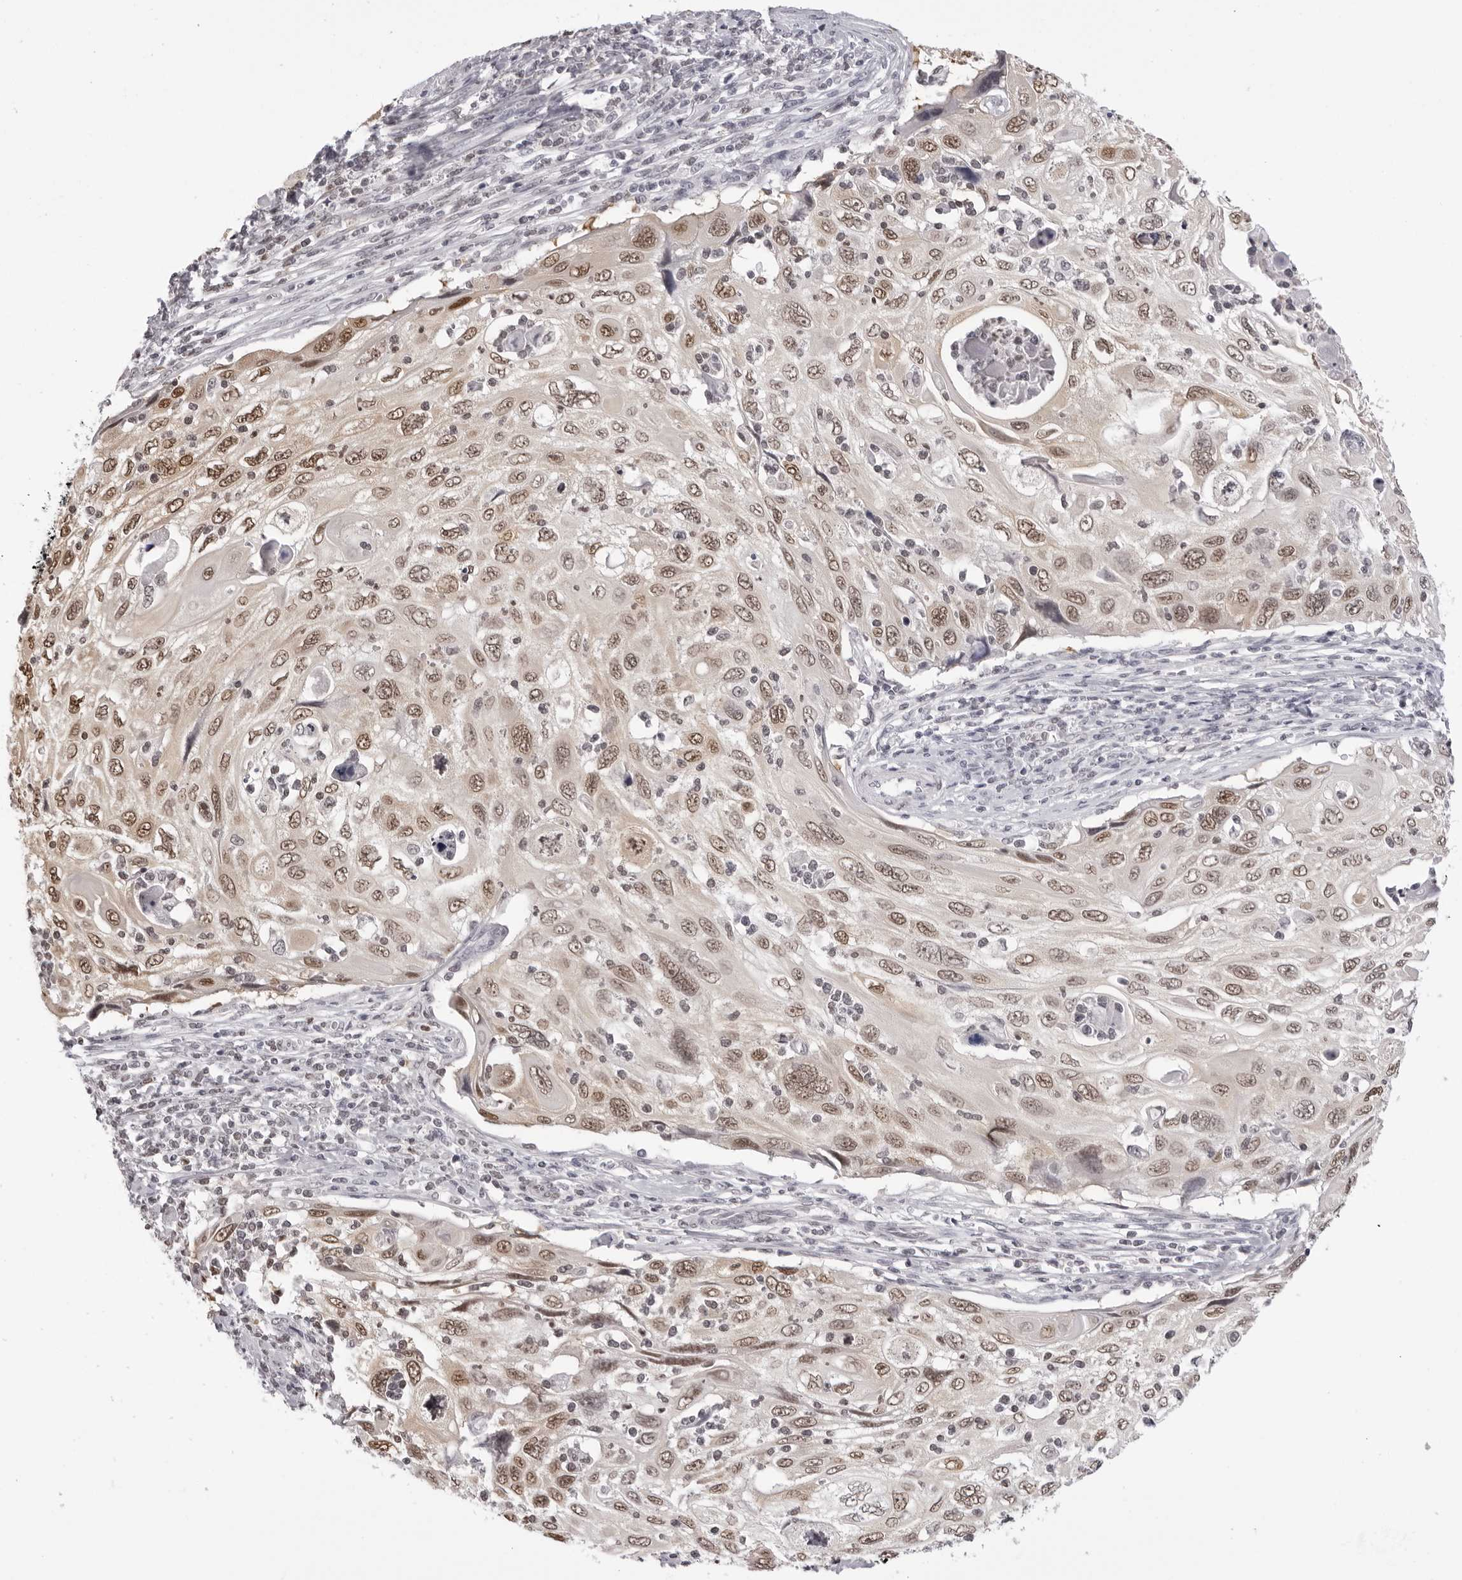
{"staining": {"intensity": "weak", "quantity": ">75%", "location": "nuclear"}, "tissue": "cervical cancer", "cell_type": "Tumor cells", "image_type": "cancer", "snomed": [{"axis": "morphology", "description": "Squamous cell carcinoma, NOS"}, {"axis": "topography", "description": "Cervix"}], "caption": "The micrograph exhibits a brown stain indicating the presence of a protein in the nuclear of tumor cells in cervical cancer.", "gene": "HSPA4", "patient": {"sex": "female", "age": 70}}